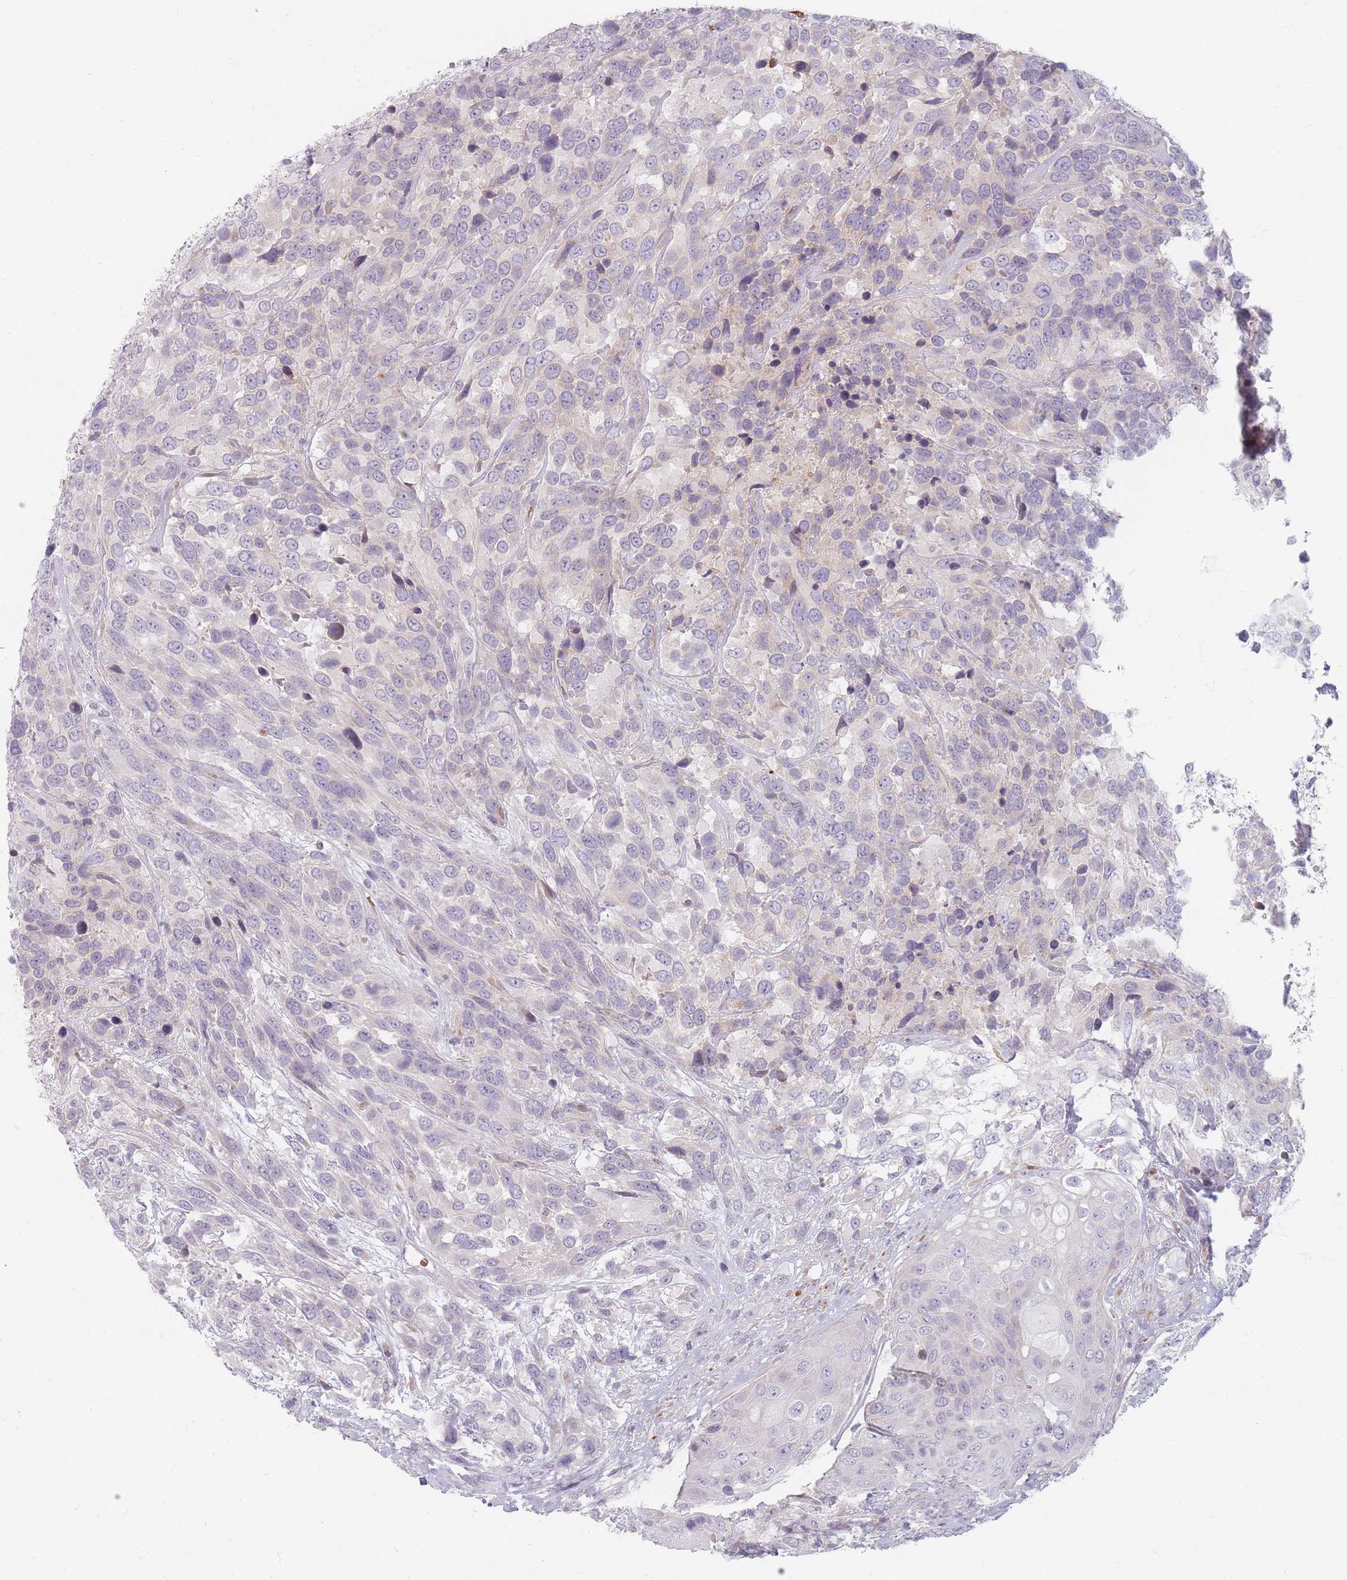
{"staining": {"intensity": "negative", "quantity": "none", "location": "none"}, "tissue": "urothelial cancer", "cell_type": "Tumor cells", "image_type": "cancer", "snomed": [{"axis": "morphology", "description": "Urothelial carcinoma, High grade"}, {"axis": "topography", "description": "Urinary bladder"}], "caption": "A photomicrograph of human urothelial cancer is negative for staining in tumor cells. (DAB (3,3'-diaminobenzidine) IHC visualized using brightfield microscopy, high magnification).", "gene": "TMOD1", "patient": {"sex": "female", "age": 70}}